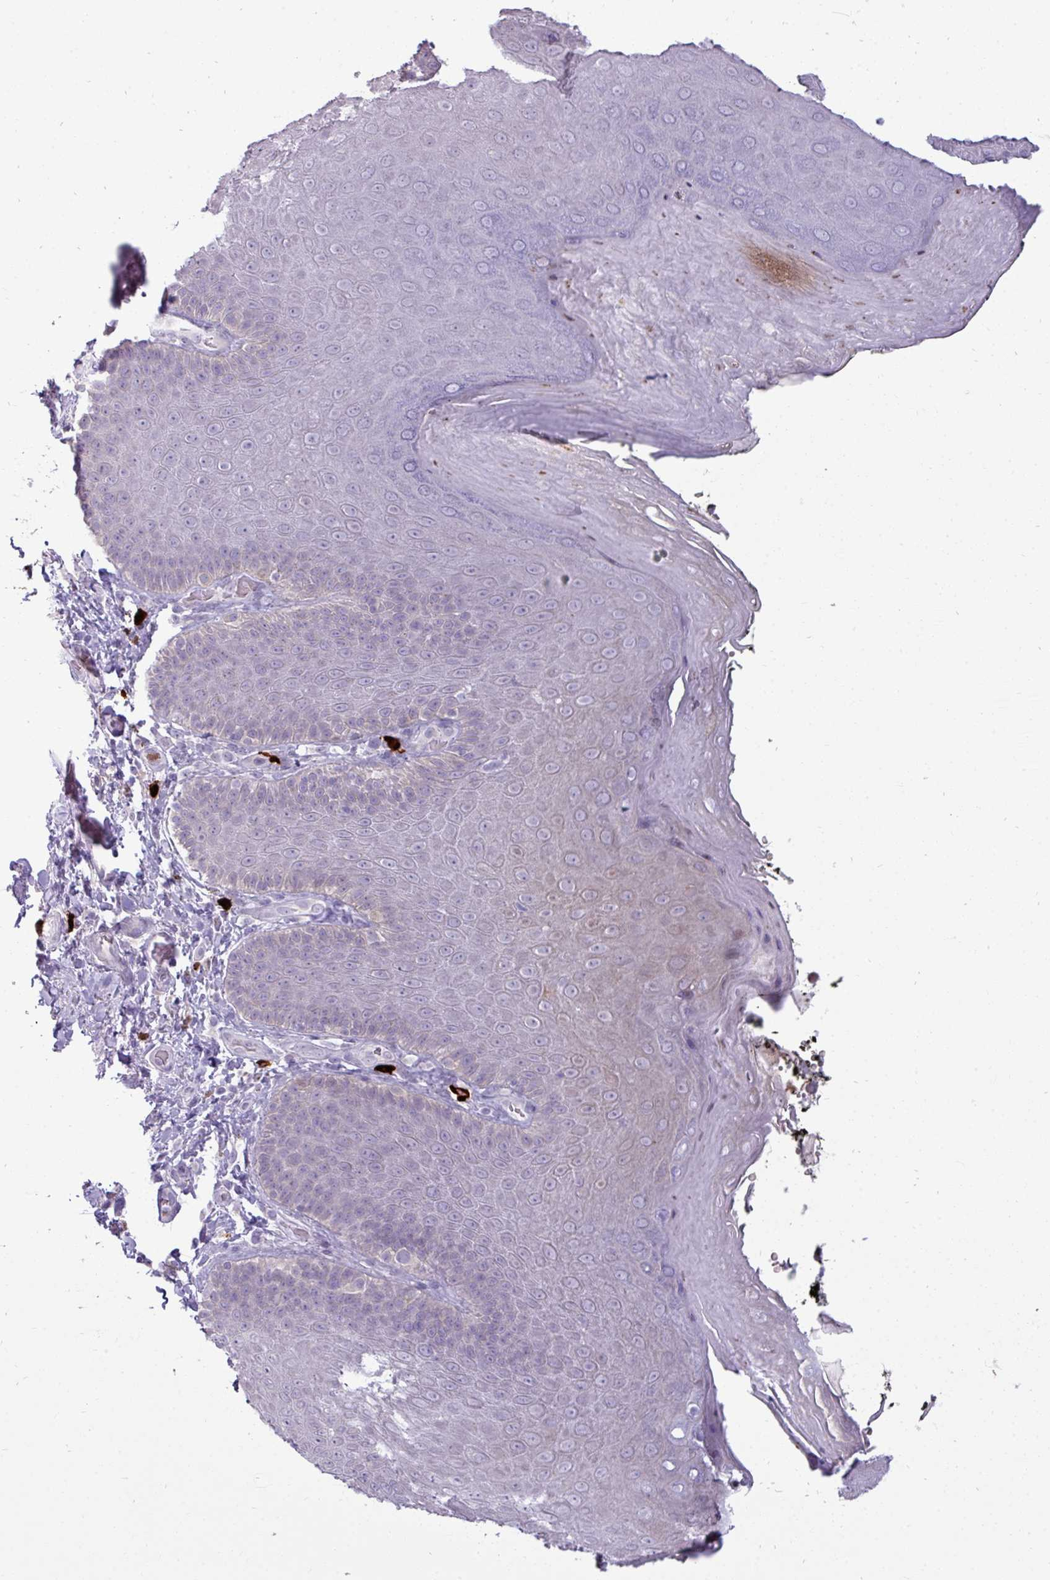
{"staining": {"intensity": "negative", "quantity": "none", "location": "none"}, "tissue": "skin", "cell_type": "Epidermal cells", "image_type": "normal", "snomed": [{"axis": "morphology", "description": "Normal tissue, NOS"}, {"axis": "topography", "description": "Anal"}, {"axis": "topography", "description": "Peripheral nerve tissue"}], "caption": "Epidermal cells are negative for protein expression in normal human skin. Brightfield microscopy of immunohistochemistry (IHC) stained with DAB (3,3'-diaminobenzidine) (brown) and hematoxylin (blue), captured at high magnification.", "gene": "TRIM39", "patient": {"sex": "male", "age": 53}}